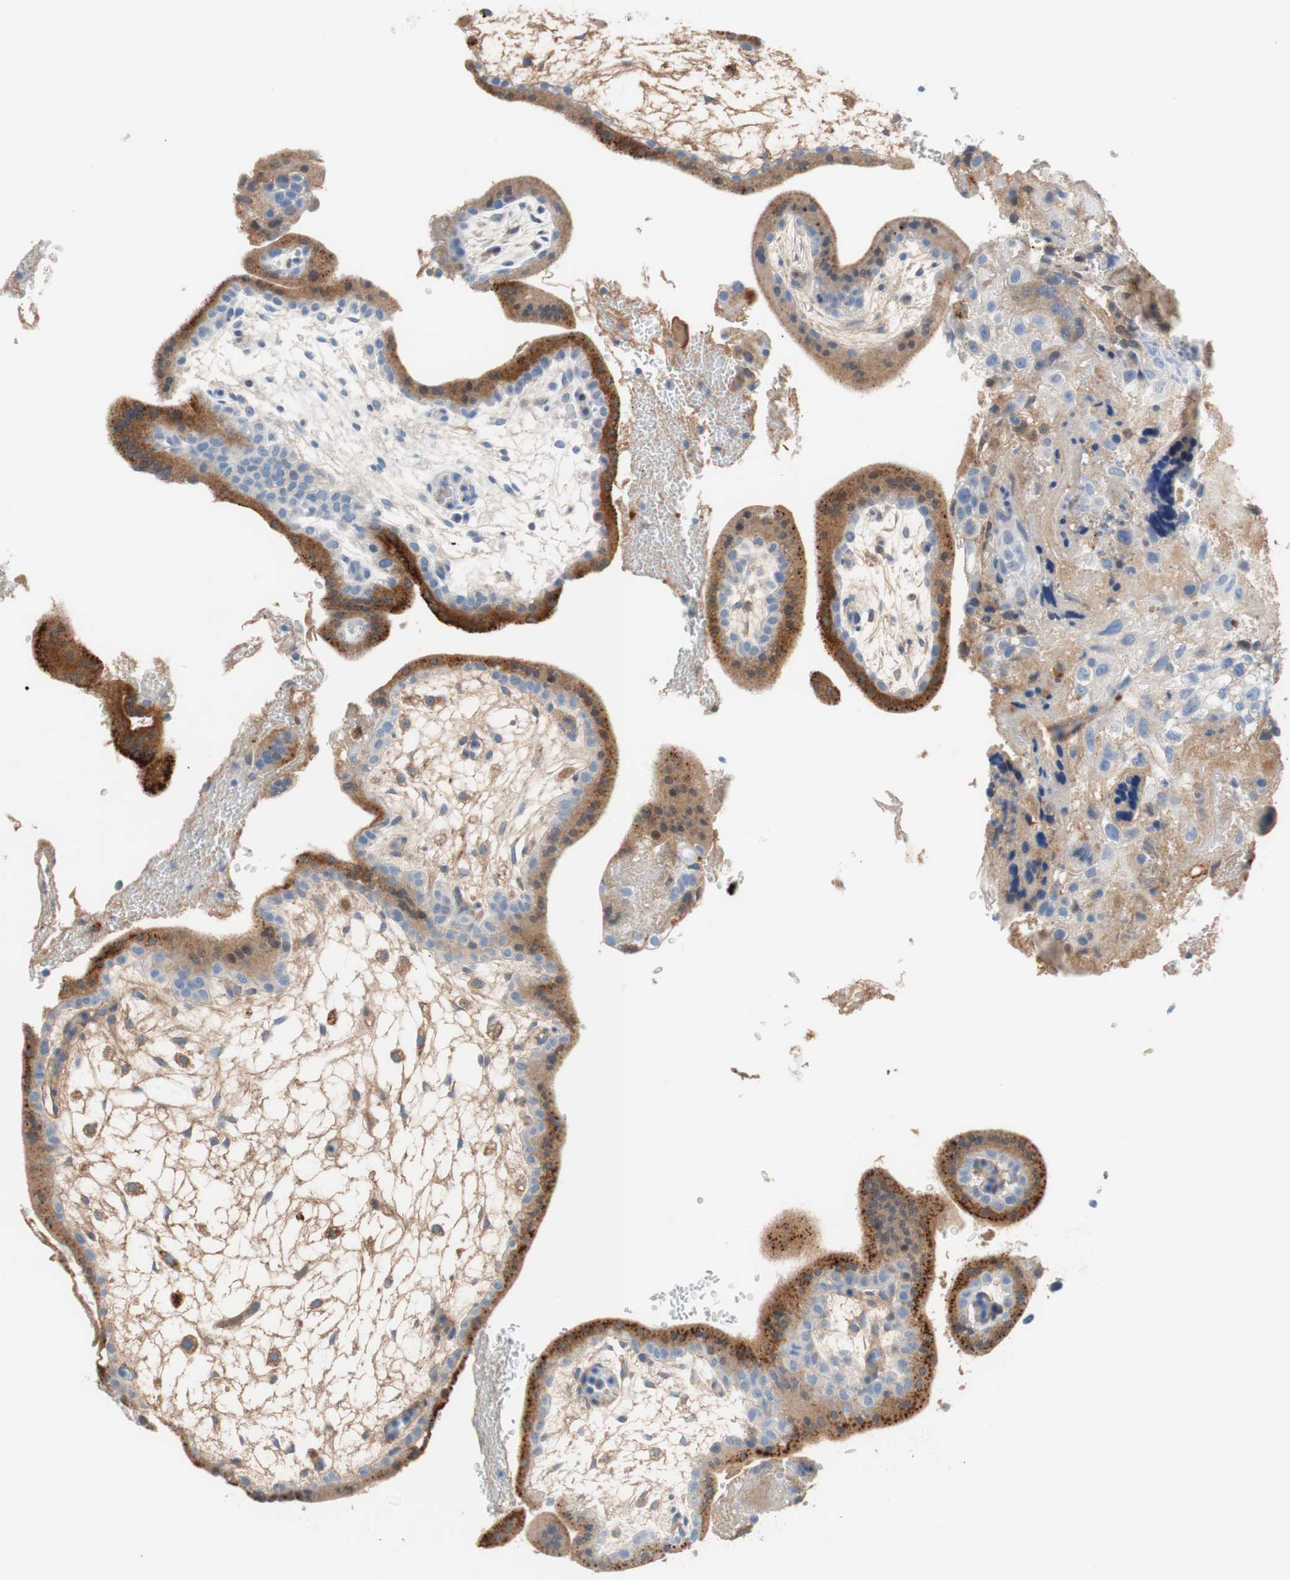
{"staining": {"intensity": "moderate", "quantity": "25%-75%", "location": "cytoplasmic/membranous"}, "tissue": "placenta", "cell_type": "Decidual cells", "image_type": "normal", "snomed": [{"axis": "morphology", "description": "Normal tissue, NOS"}, {"axis": "topography", "description": "Placenta"}], "caption": "High-magnification brightfield microscopy of benign placenta stained with DAB (3,3'-diaminobenzidine) (brown) and counterstained with hematoxylin (blue). decidual cells exhibit moderate cytoplasmic/membranous expression is appreciated in about25%-75% of cells. (Brightfield microscopy of DAB IHC at high magnification).", "gene": "RBP4", "patient": {"sex": "female", "age": 35}}